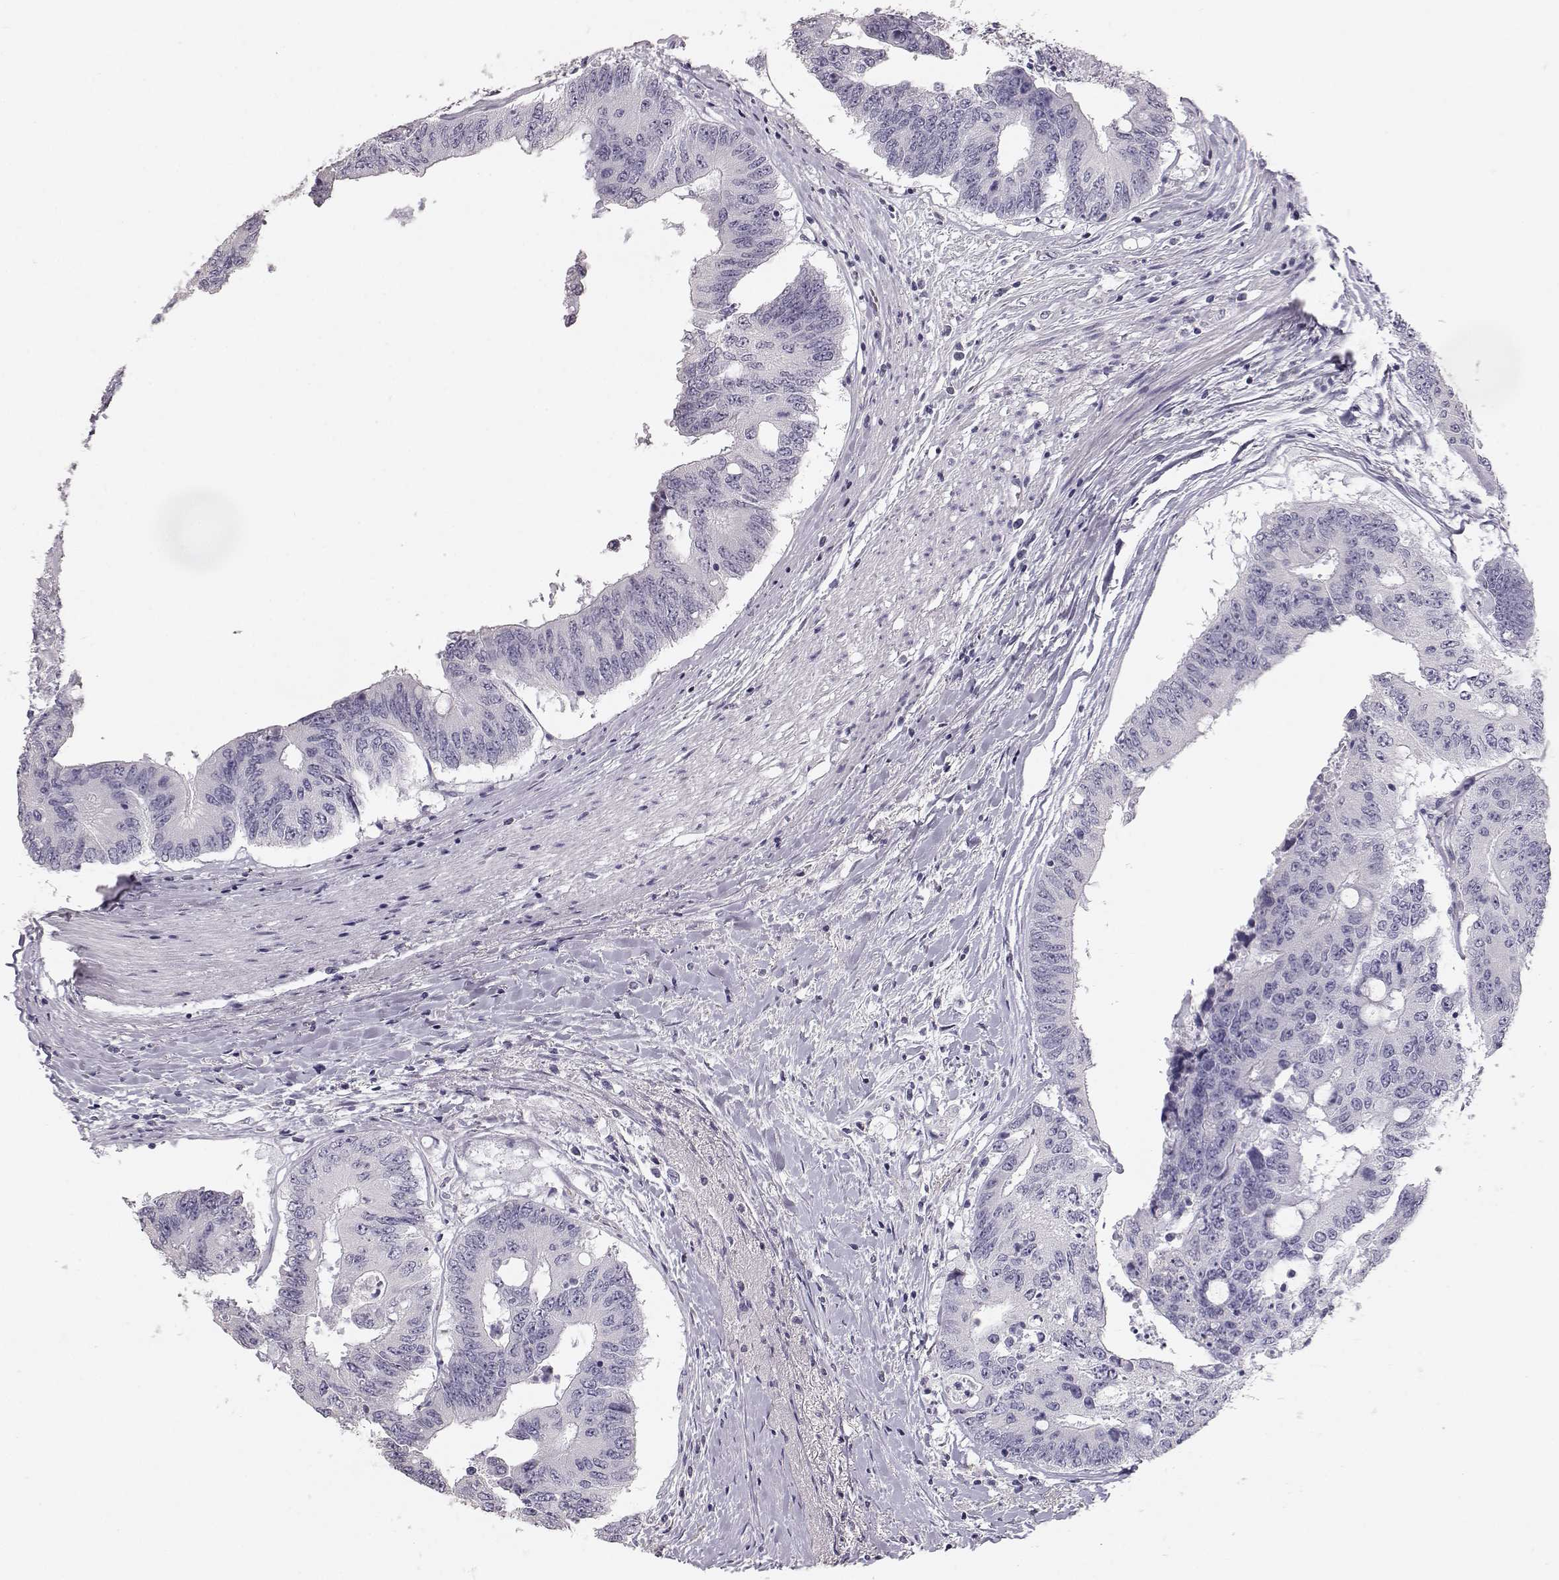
{"staining": {"intensity": "negative", "quantity": "none", "location": "none"}, "tissue": "colorectal cancer", "cell_type": "Tumor cells", "image_type": "cancer", "snomed": [{"axis": "morphology", "description": "Adenocarcinoma, NOS"}, {"axis": "topography", "description": "Rectum"}], "caption": "A high-resolution photomicrograph shows immunohistochemistry (IHC) staining of colorectal adenocarcinoma, which demonstrates no significant positivity in tumor cells.", "gene": "KRT33A", "patient": {"sex": "male", "age": 59}}